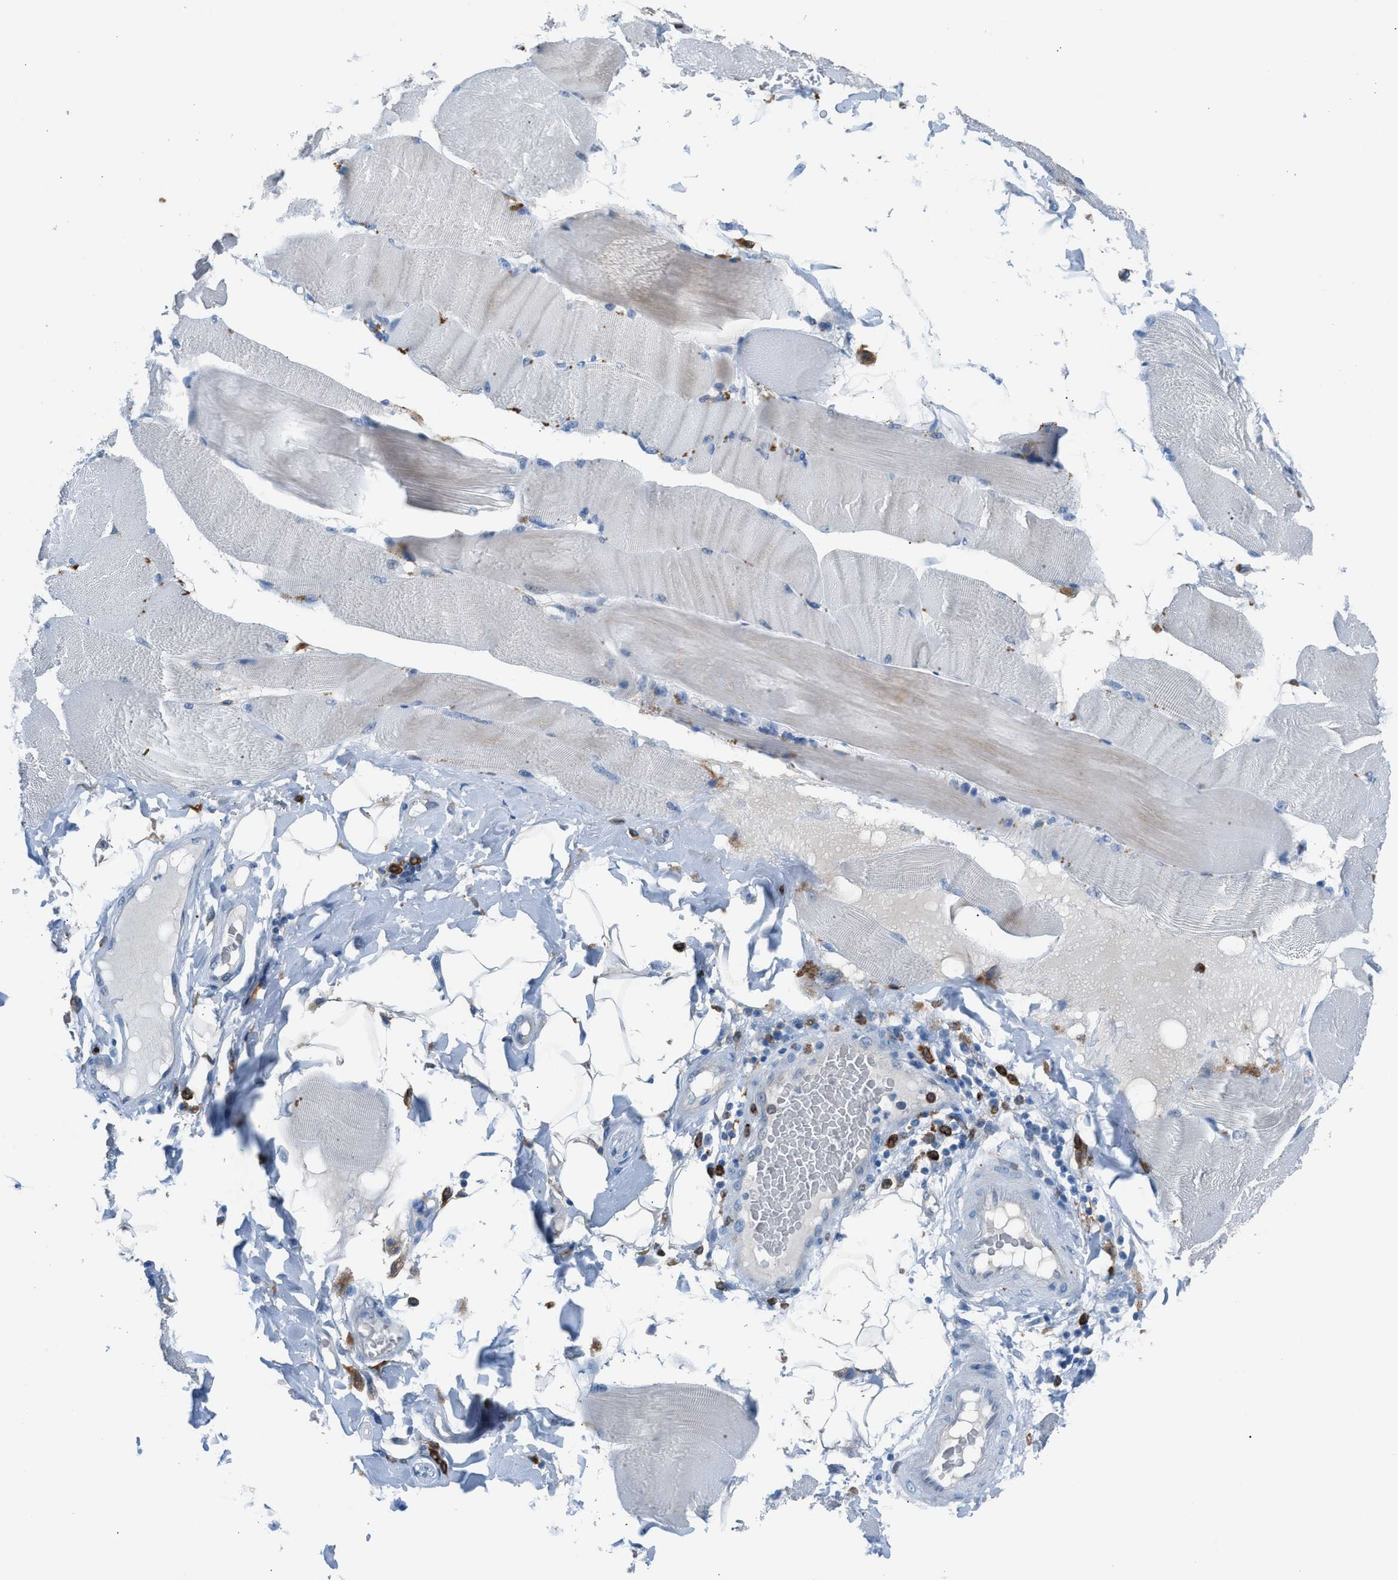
{"staining": {"intensity": "negative", "quantity": "none", "location": "none"}, "tissue": "skeletal muscle", "cell_type": "Myocytes", "image_type": "normal", "snomed": [{"axis": "morphology", "description": "Normal tissue, NOS"}, {"axis": "topography", "description": "Skin"}, {"axis": "topography", "description": "Skeletal muscle"}], "caption": "Myocytes are negative for brown protein staining in normal skeletal muscle. The staining is performed using DAB (3,3'-diaminobenzidine) brown chromogen with nuclei counter-stained in using hematoxylin.", "gene": "CLEC10A", "patient": {"sex": "male", "age": 83}}